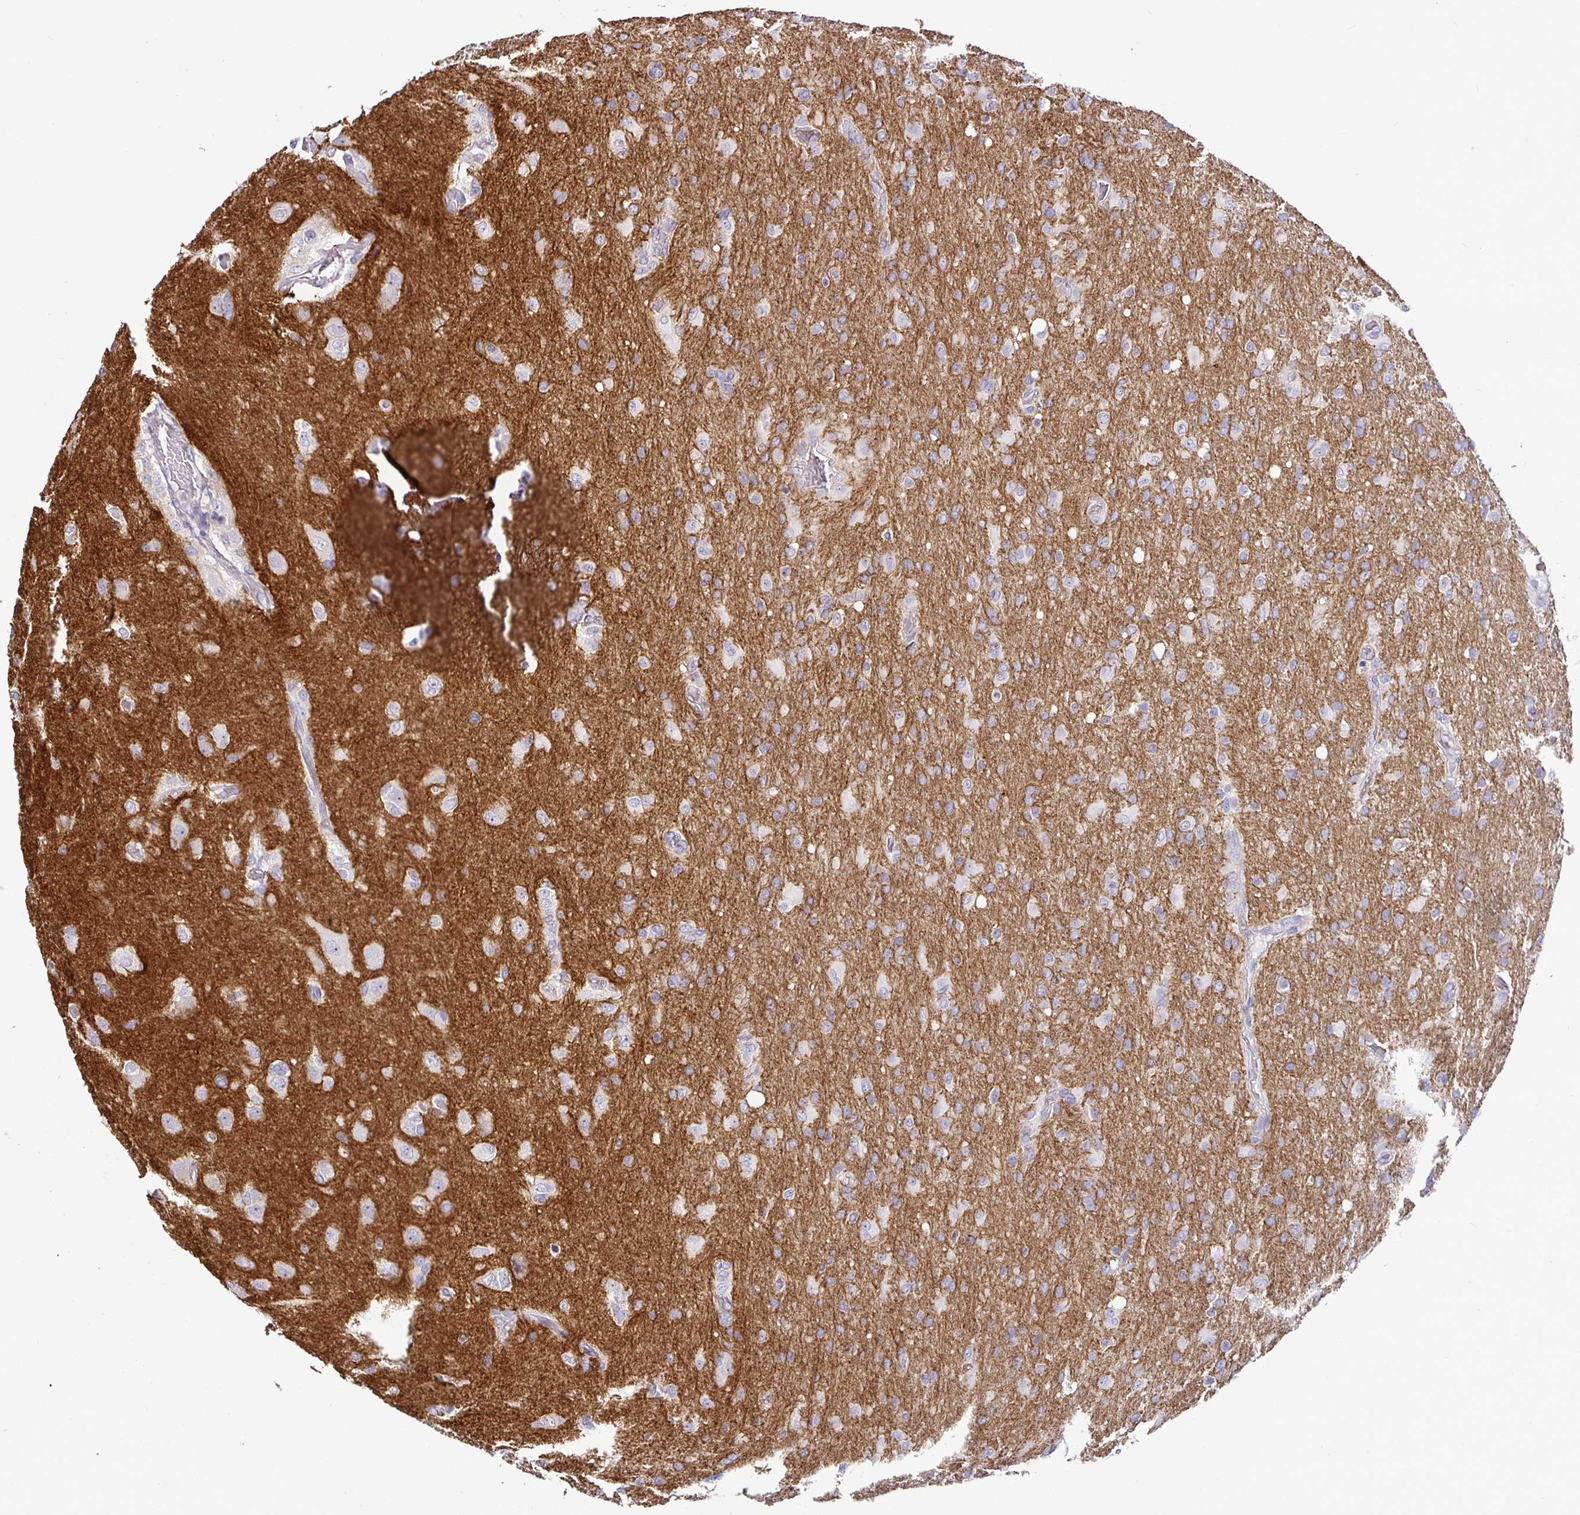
{"staining": {"intensity": "negative", "quantity": "none", "location": "none"}, "tissue": "glioma", "cell_type": "Tumor cells", "image_type": "cancer", "snomed": [{"axis": "morphology", "description": "Glioma, malignant, High grade"}, {"axis": "topography", "description": "Brain"}], "caption": "Micrograph shows no protein staining in tumor cells of glioma tissue.", "gene": "SIRPA", "patient": {"sex": "male", "age": 53}}